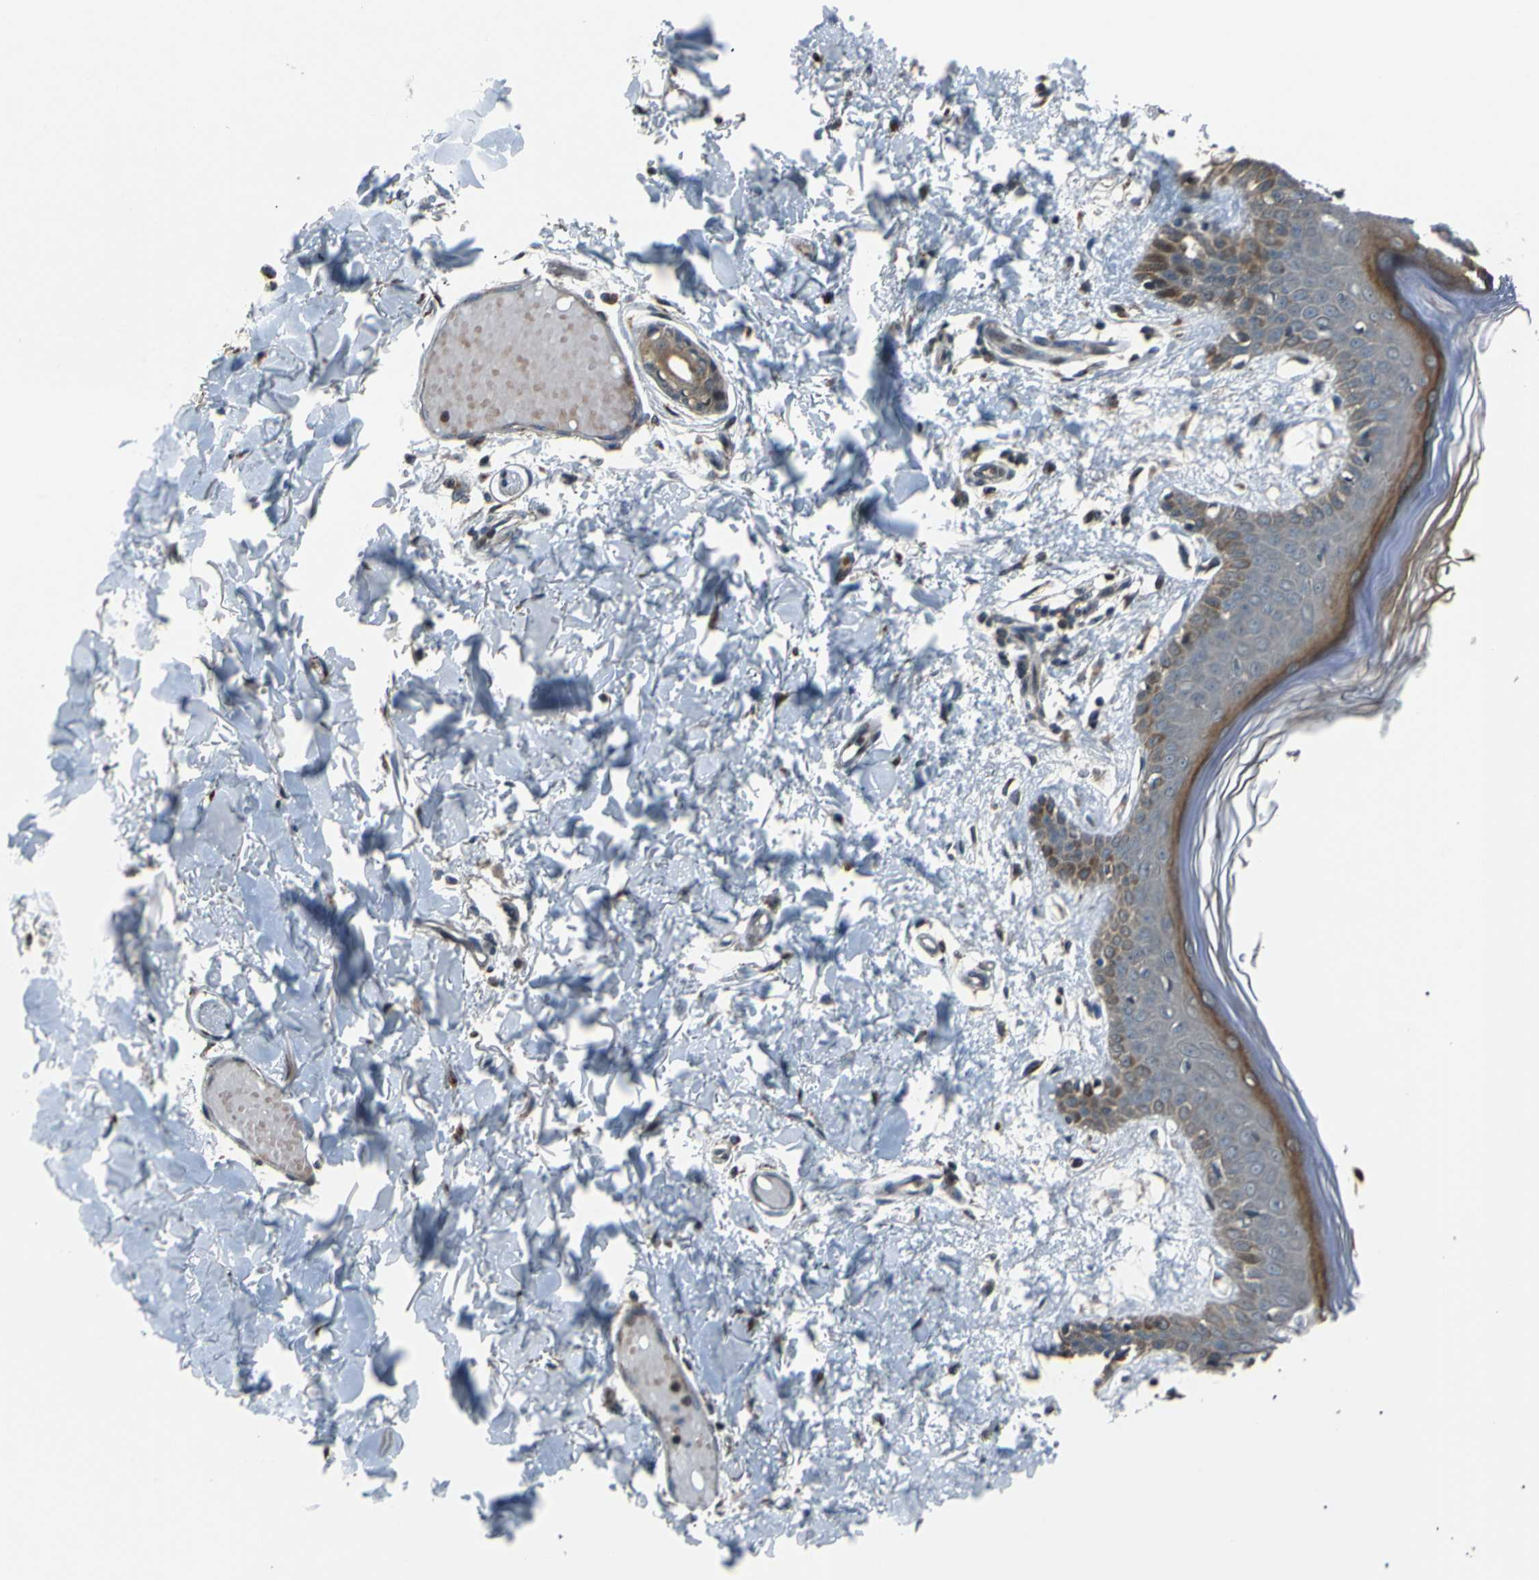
{"staining": {"intensity": "weak", "quantity": "25%-75%", "location": "cytoplasmic/membranous"}, "tissue": "skin", "cell_type": "Fibroblasts", "image_type": "normal", "snomed": [{"axis": "morphology", "description": "Normal tissue, NOS"}, {"axis": "topography", "description": "Skin"}], "caption": "Immunohistochemistry (IHC) micrograph of normal skin stained for a protein (brown), which reveals low levels of weak cytoplasmic/membranous expression in approximately 25%-75% of fibroblasts.", "gene": "AKAP9", "patient": {"sex": "male", "age": 53}}